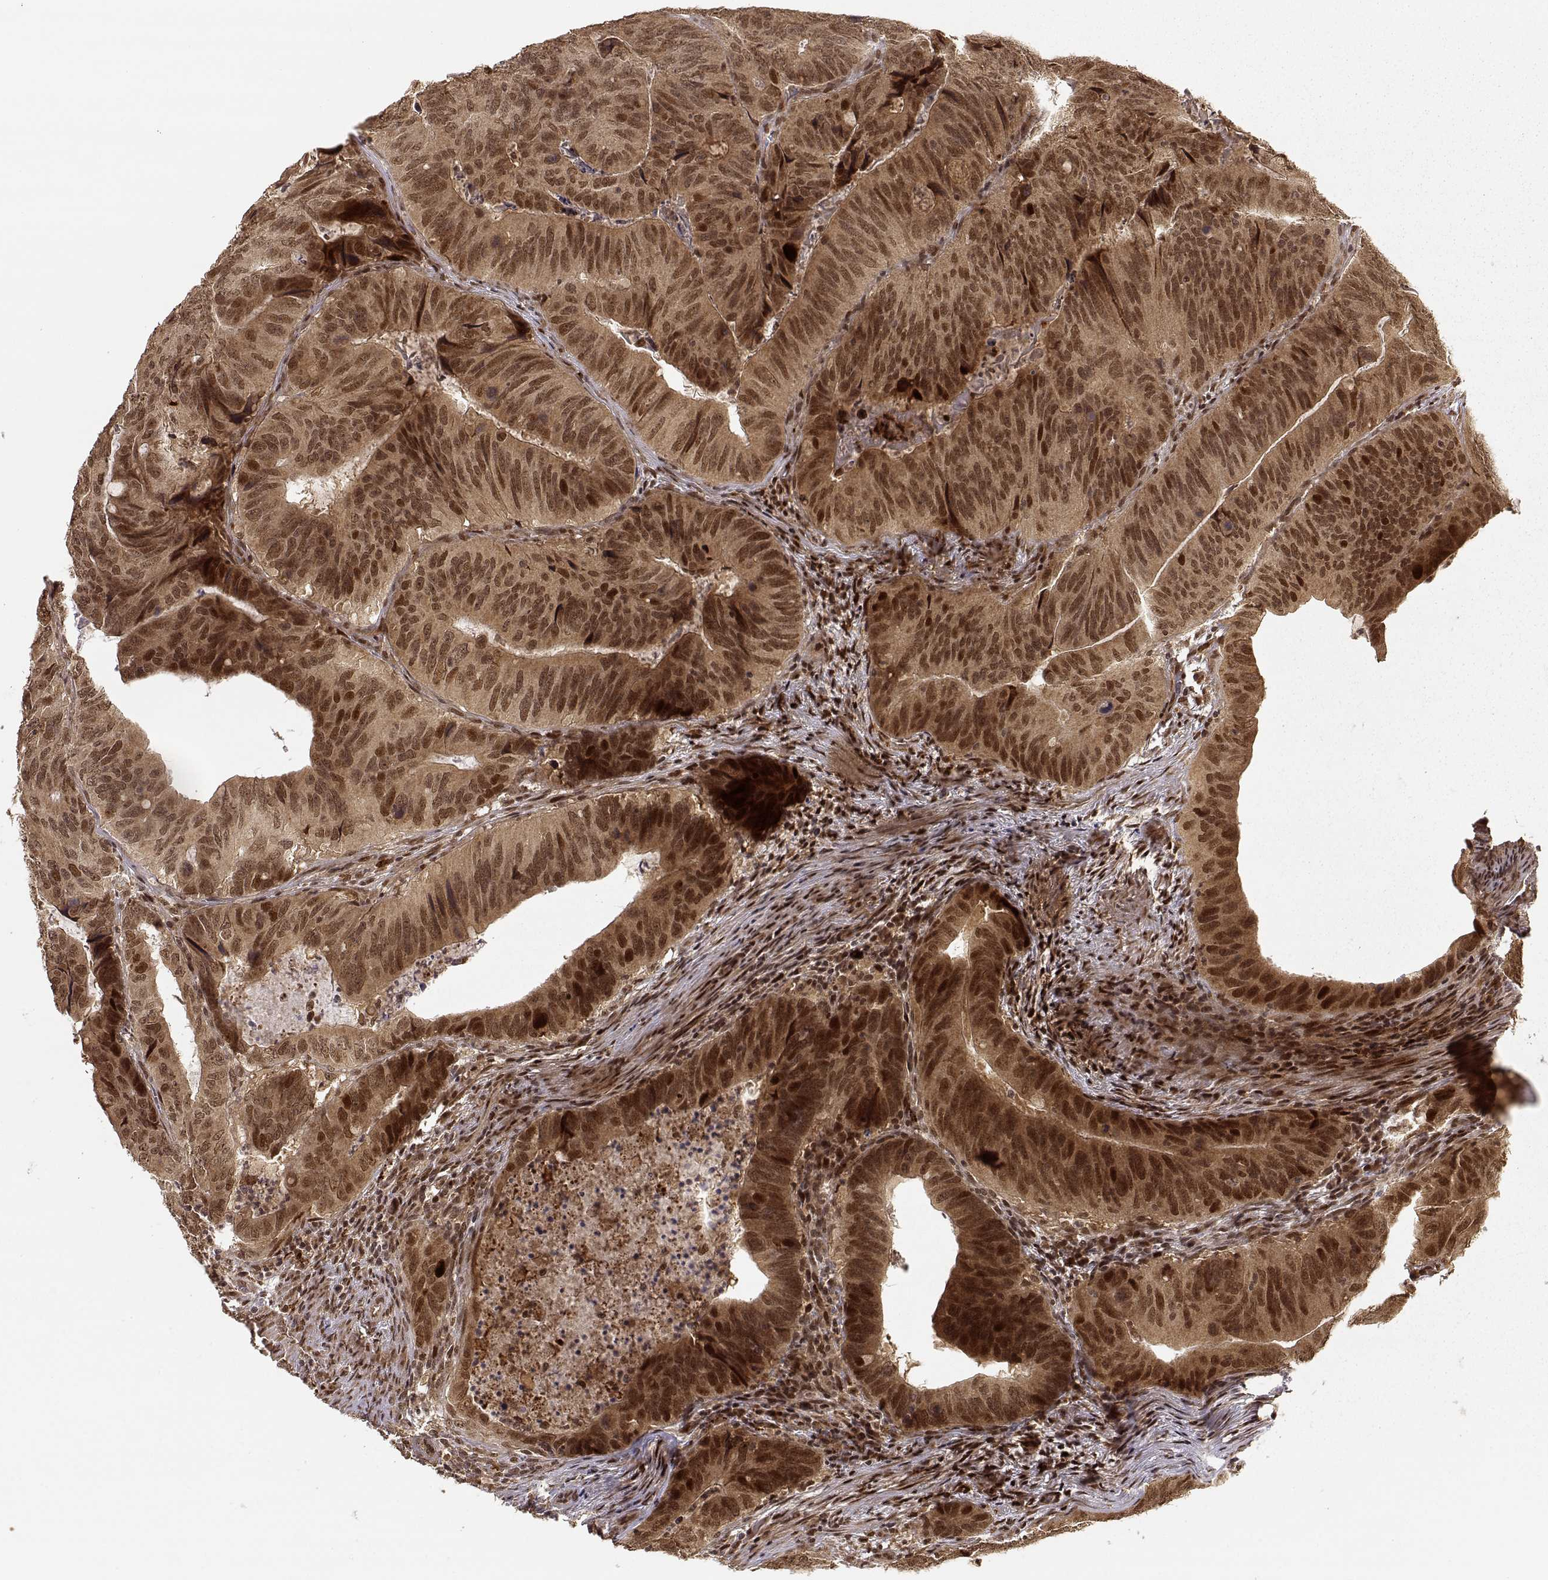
{"staining": {"intensity": "strong", "quantity": ">75%", "location": "cytoplasmic/membranous,nuclear"}, "tissue": "colorectal cancer", "cell_type": "Tumor cells", "image_type": "cancer", "snomed": [{"axis": "morphology", "description": "Adenocarcinoma, NOS"}, {"axis": "topography", "description": "Colon"}], "caption": "An image of human colorectal cancer (adenocarcinoma) stained for a protein demonstrates strong cytoplasmic/membranous and nuclear brown staining in tumor cells. The protein of interest is shown in brown color, while the nuclei are stained blue.", "gene": "MAEA", "patient": {"sex": "male", "age": 79}}